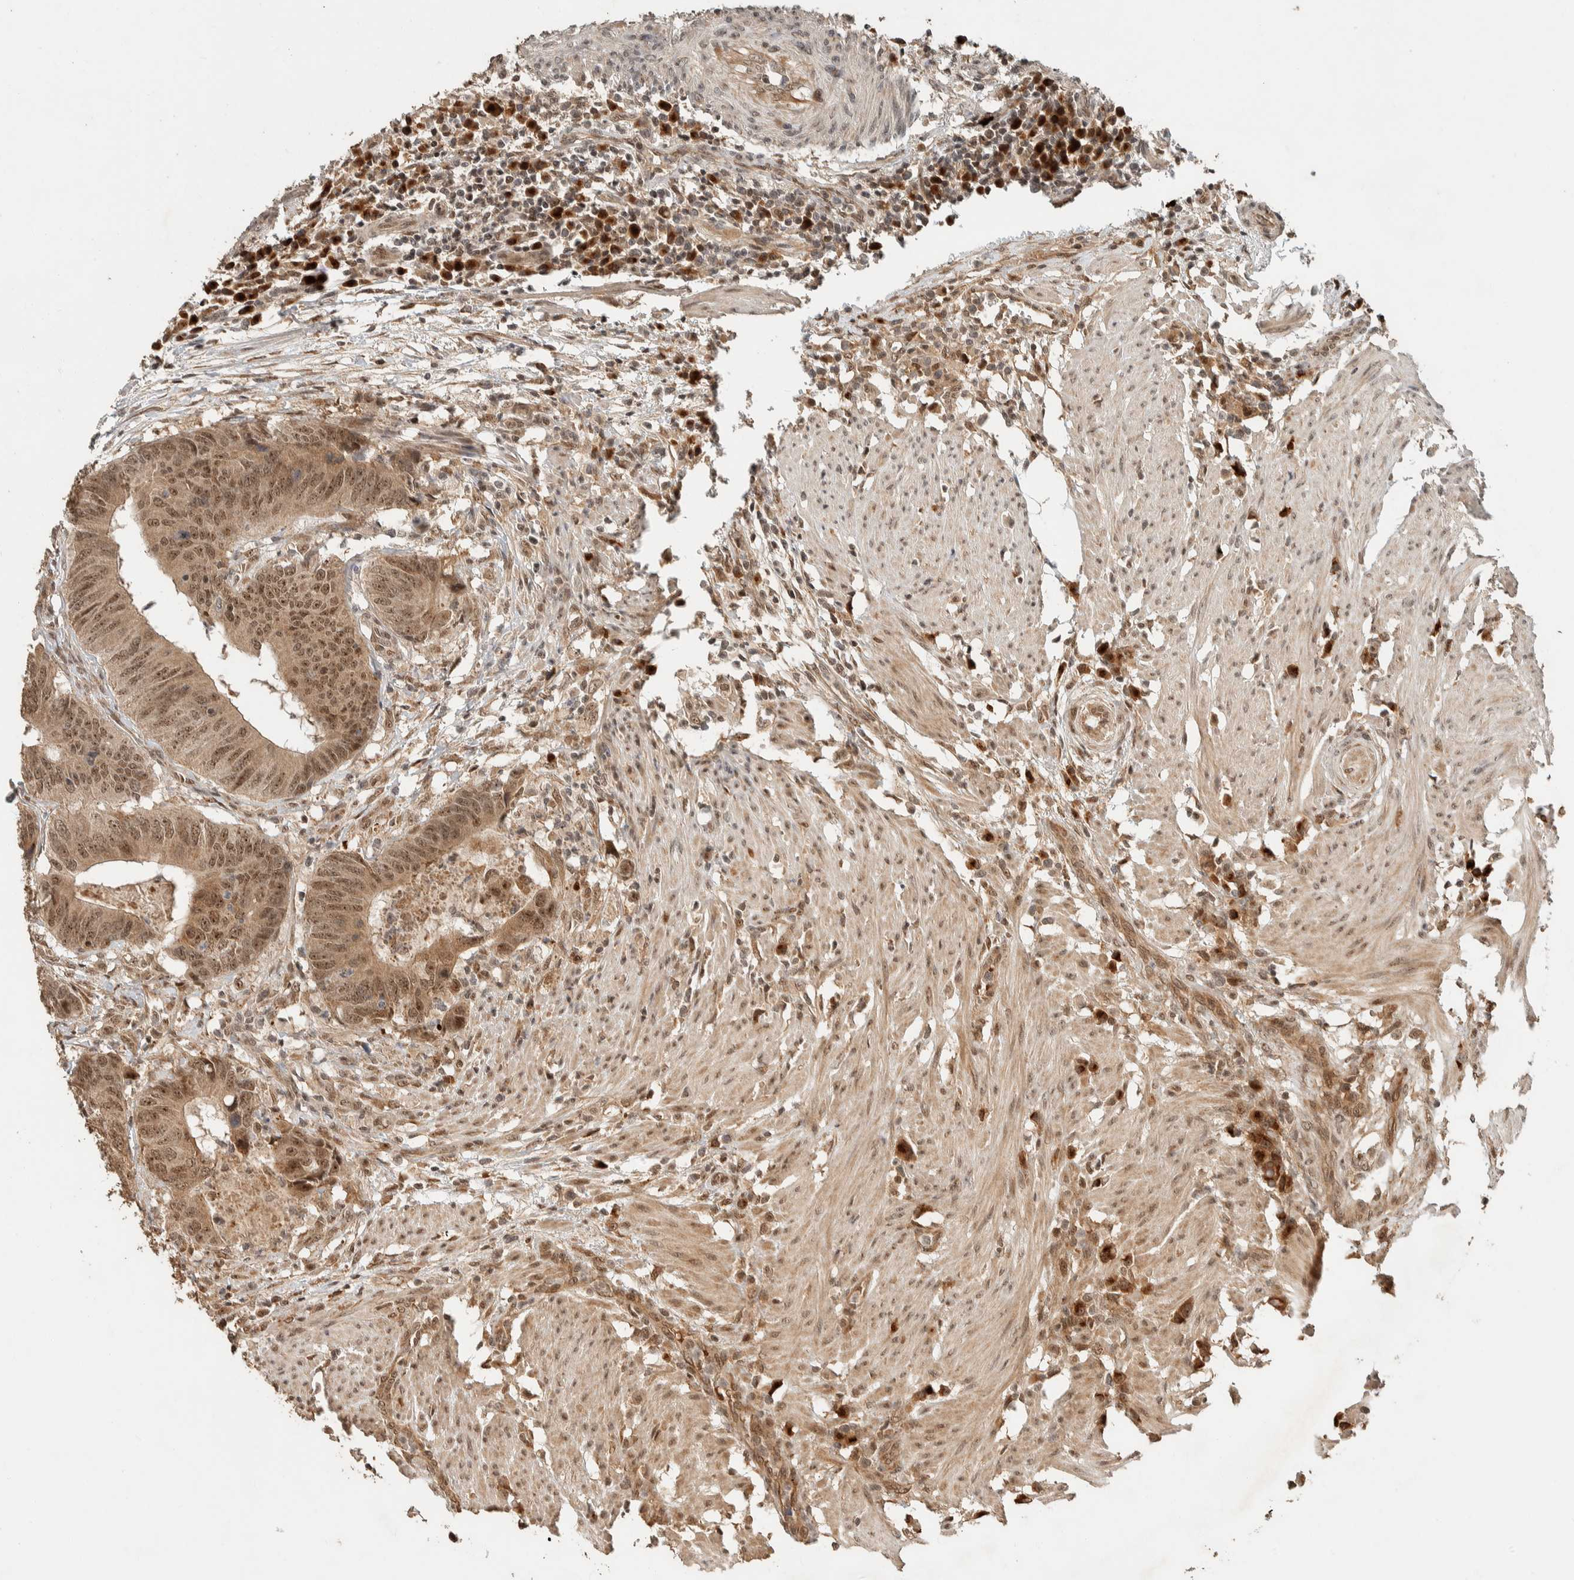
{"staining": {"intensity": "moderate", "quantity": ">75%", "location": "cytoplasmic/membranous,nuclear"}, "tissue": "colorectal cancer", "cell_type": "Tumor cells", "image_type": "cancer", "snomed": [{"axis": "morphology", "description": "Adenocarcinoma, NOS"}, {"axis": "topography", "description": "Colon"}], "caption": "Approximately >75% of tumor cells in colorectal cancer show moderate cytoplasmic/membranous and nuclear protein positivity as visualized by brown immunohistochemical staining.", "gene": "ZBTB2", "patient": {"sex": "male", "age": 56}}